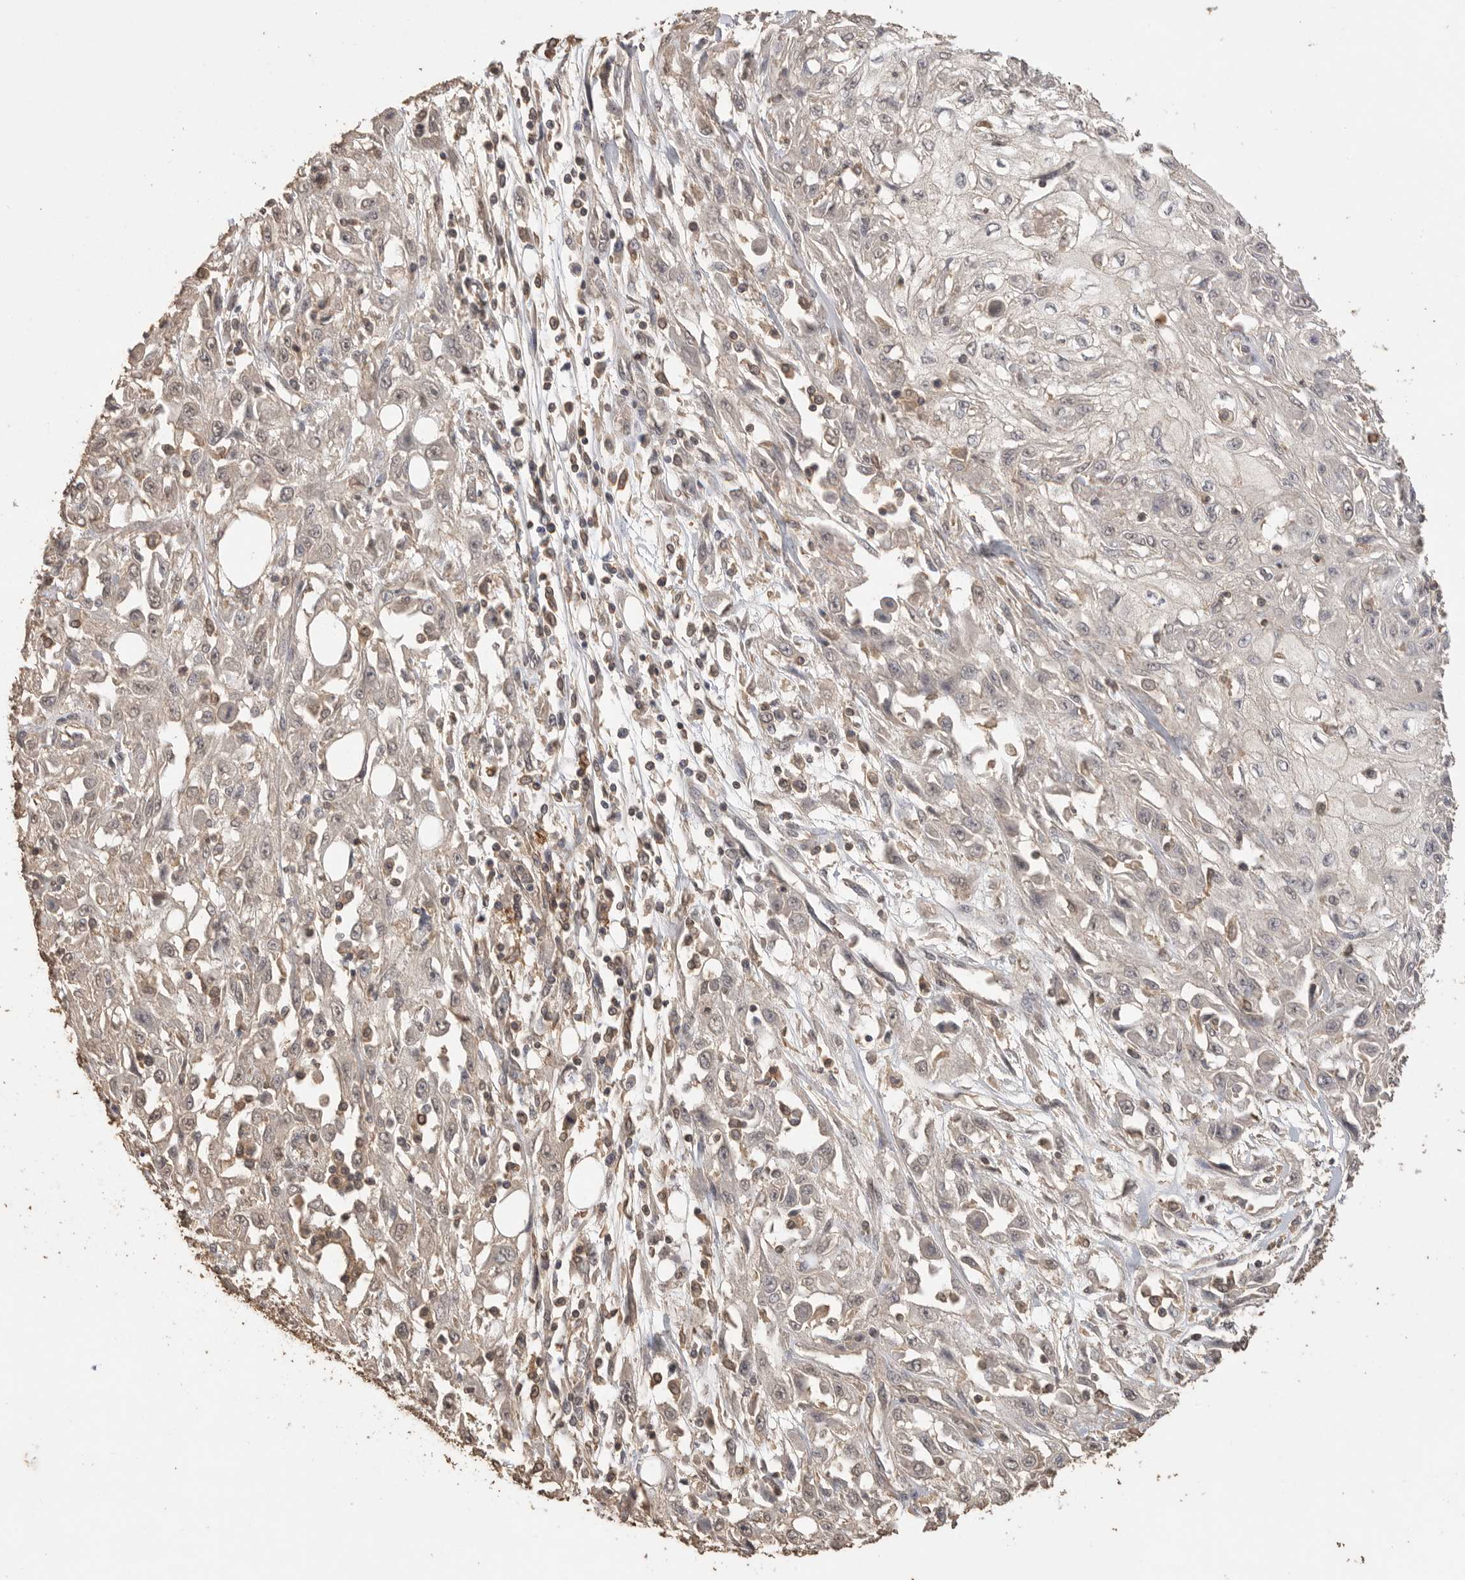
{"staining": {"intensity": "negative", "quantity": "none", "location": "none"}, "tissue": "skin cancer", "cell_type": "Tumor cells", "image_type": "cancer", "snomed": [{"axis": "morphology", "description": "Squamous cell carcinoma, NOS"}, {"axis": "morphology", "description": "Squamous cell carcinoma, metastatic, NOS"}, {"axis": "topography", "description": "Skin"}, {"axis": "topography", "description": "Lymph node"}], "caption": "This is an IHC micrograph of human skin metastatic squamous cell carcinoma. There is no staining in tumor cells.", "gene": "MAP2K1", "patient": {"sex": "male", "age": 75}}